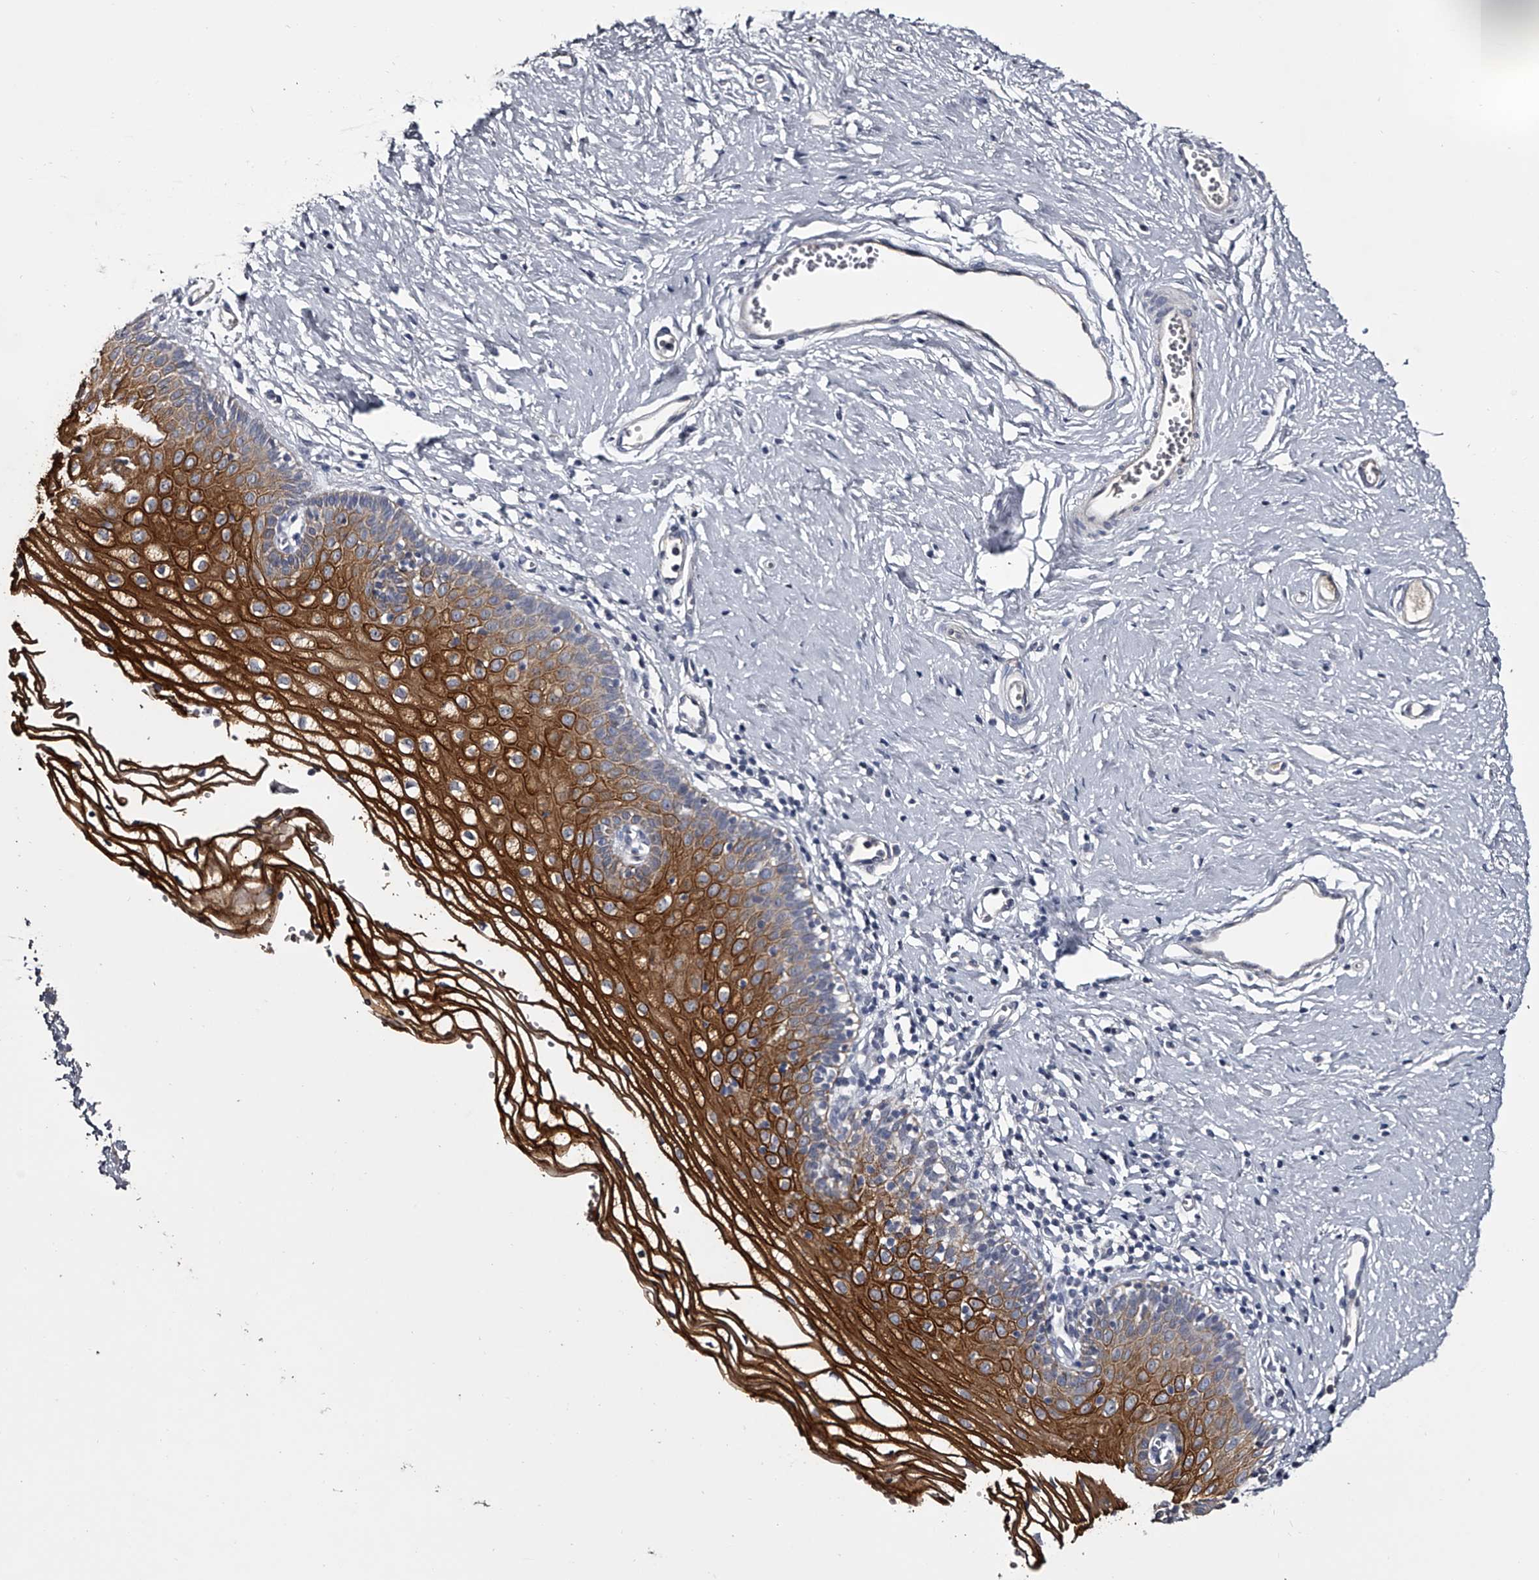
{"staining": {"intensity": "strong", "quantity": "25%-75%", "location": "cytoplasmic/membranous"}, "tissue": "vagina", "cell_type": "Squamous epithelial cells", "image_type": "normal", "snomed": [{"axis": "morphology", "description": "Normal tissue, NOS"}, {"axis": "topography", "description": "Vagina"}], "caption": "An IHC histopathology image of unremarkable tissue is shown. Protein staining in brown labels strong cytoplasmic/membranous positivity in vagina within squamous epithelial cells.", "gene": "MDN1", "patient": {"sex": "female", "age": 32}}